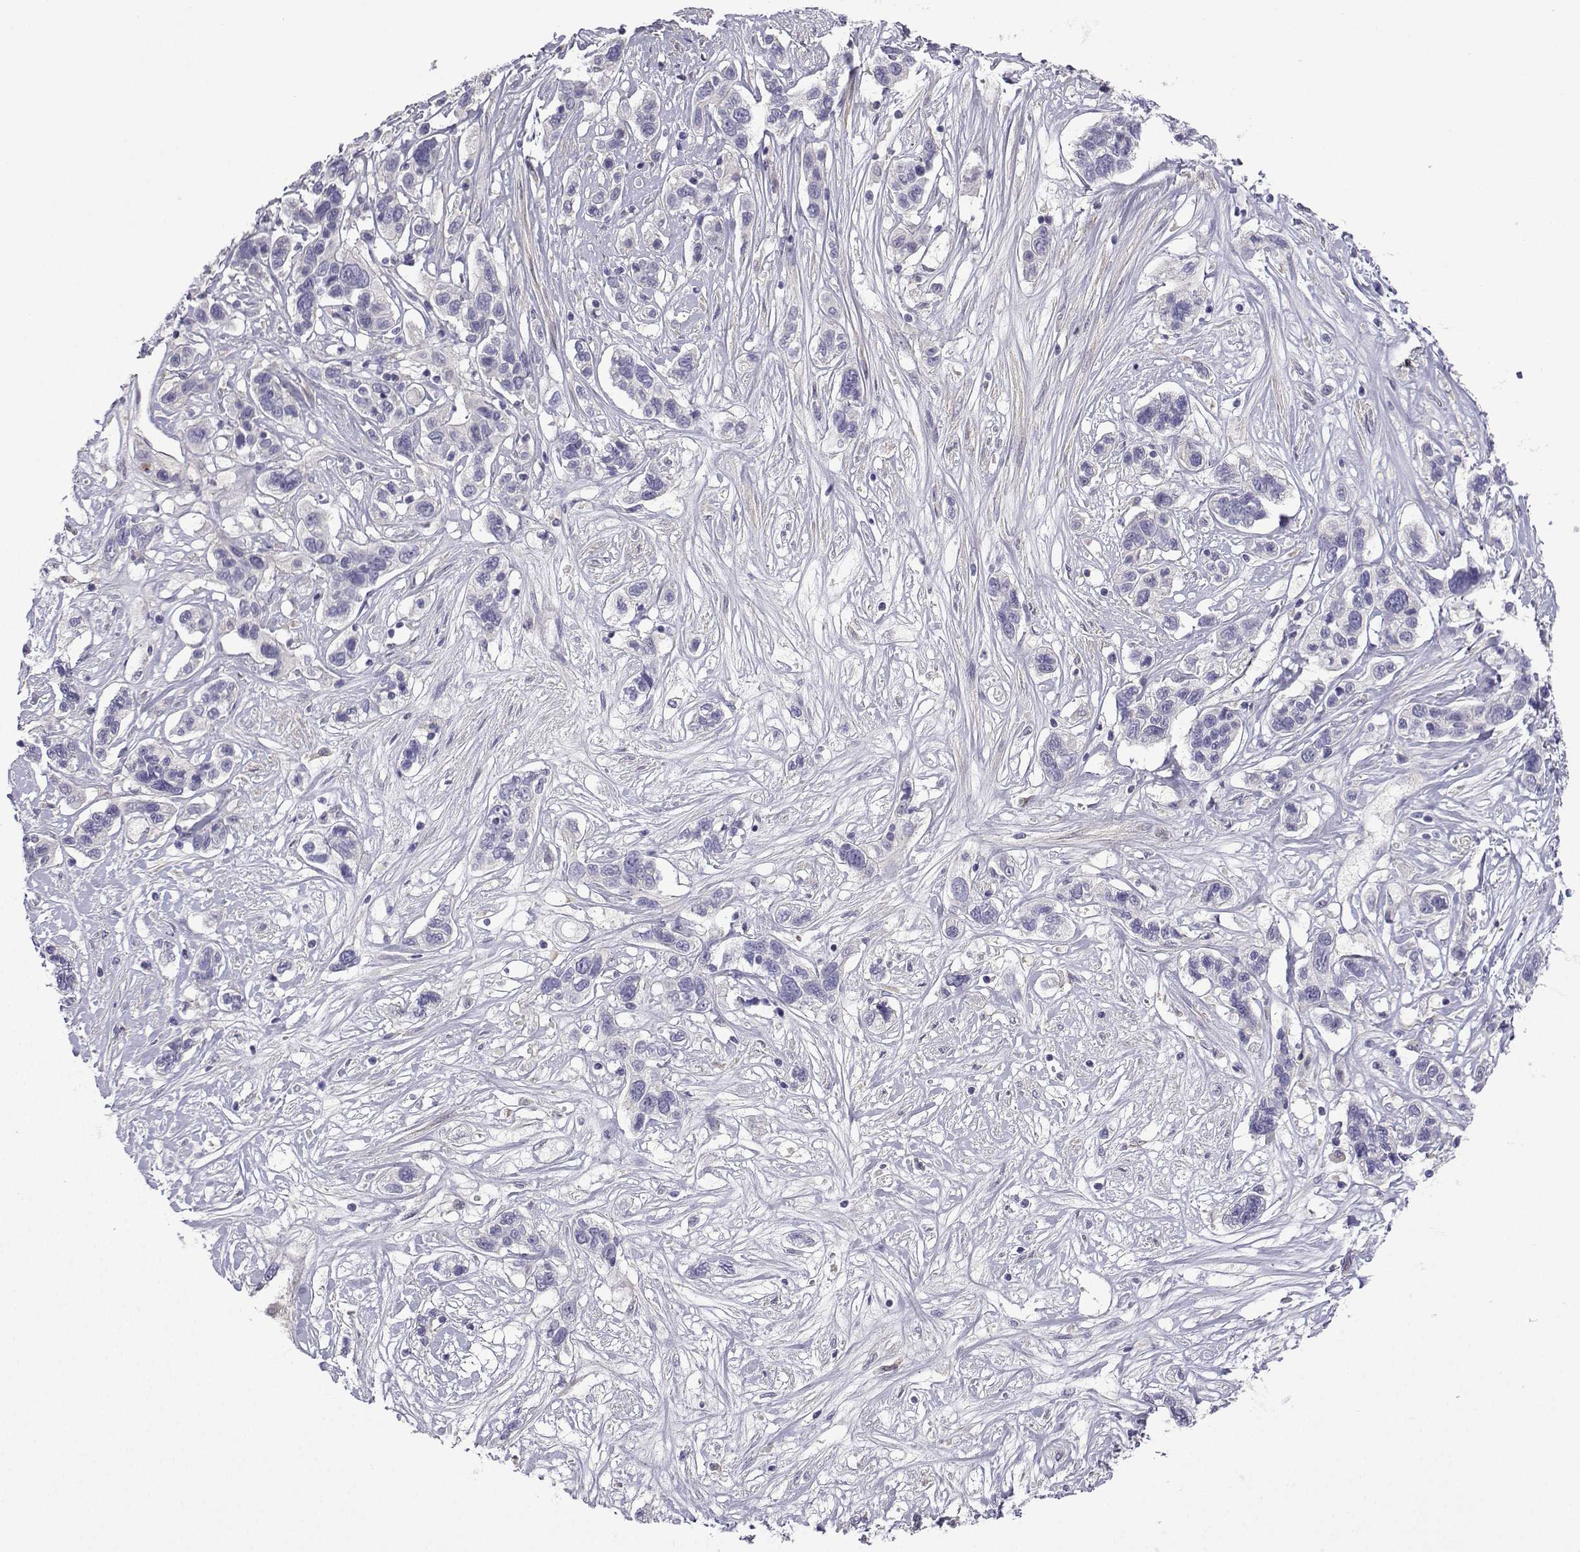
{"staining": {"intensity": "negative", "quantity": "none", "location": "none"}, "tissue": "liver cancer", "cell_type": "Tumor cells", "image_type": "cancer", "snomed": [{"axis": "morphology", "description": "Adenocarcinoma, NOS"}, {"axis": "morphology", "description": "Cholangiocarcinoma"}, {"axis": "topography", "description": "Liver"}], "caption": "The micrograph shows no significant expression in tumor cells of adenocarcinoma (liver).", "gene": "SPACA7", "patient": {"sex": "male", "age": 64}}